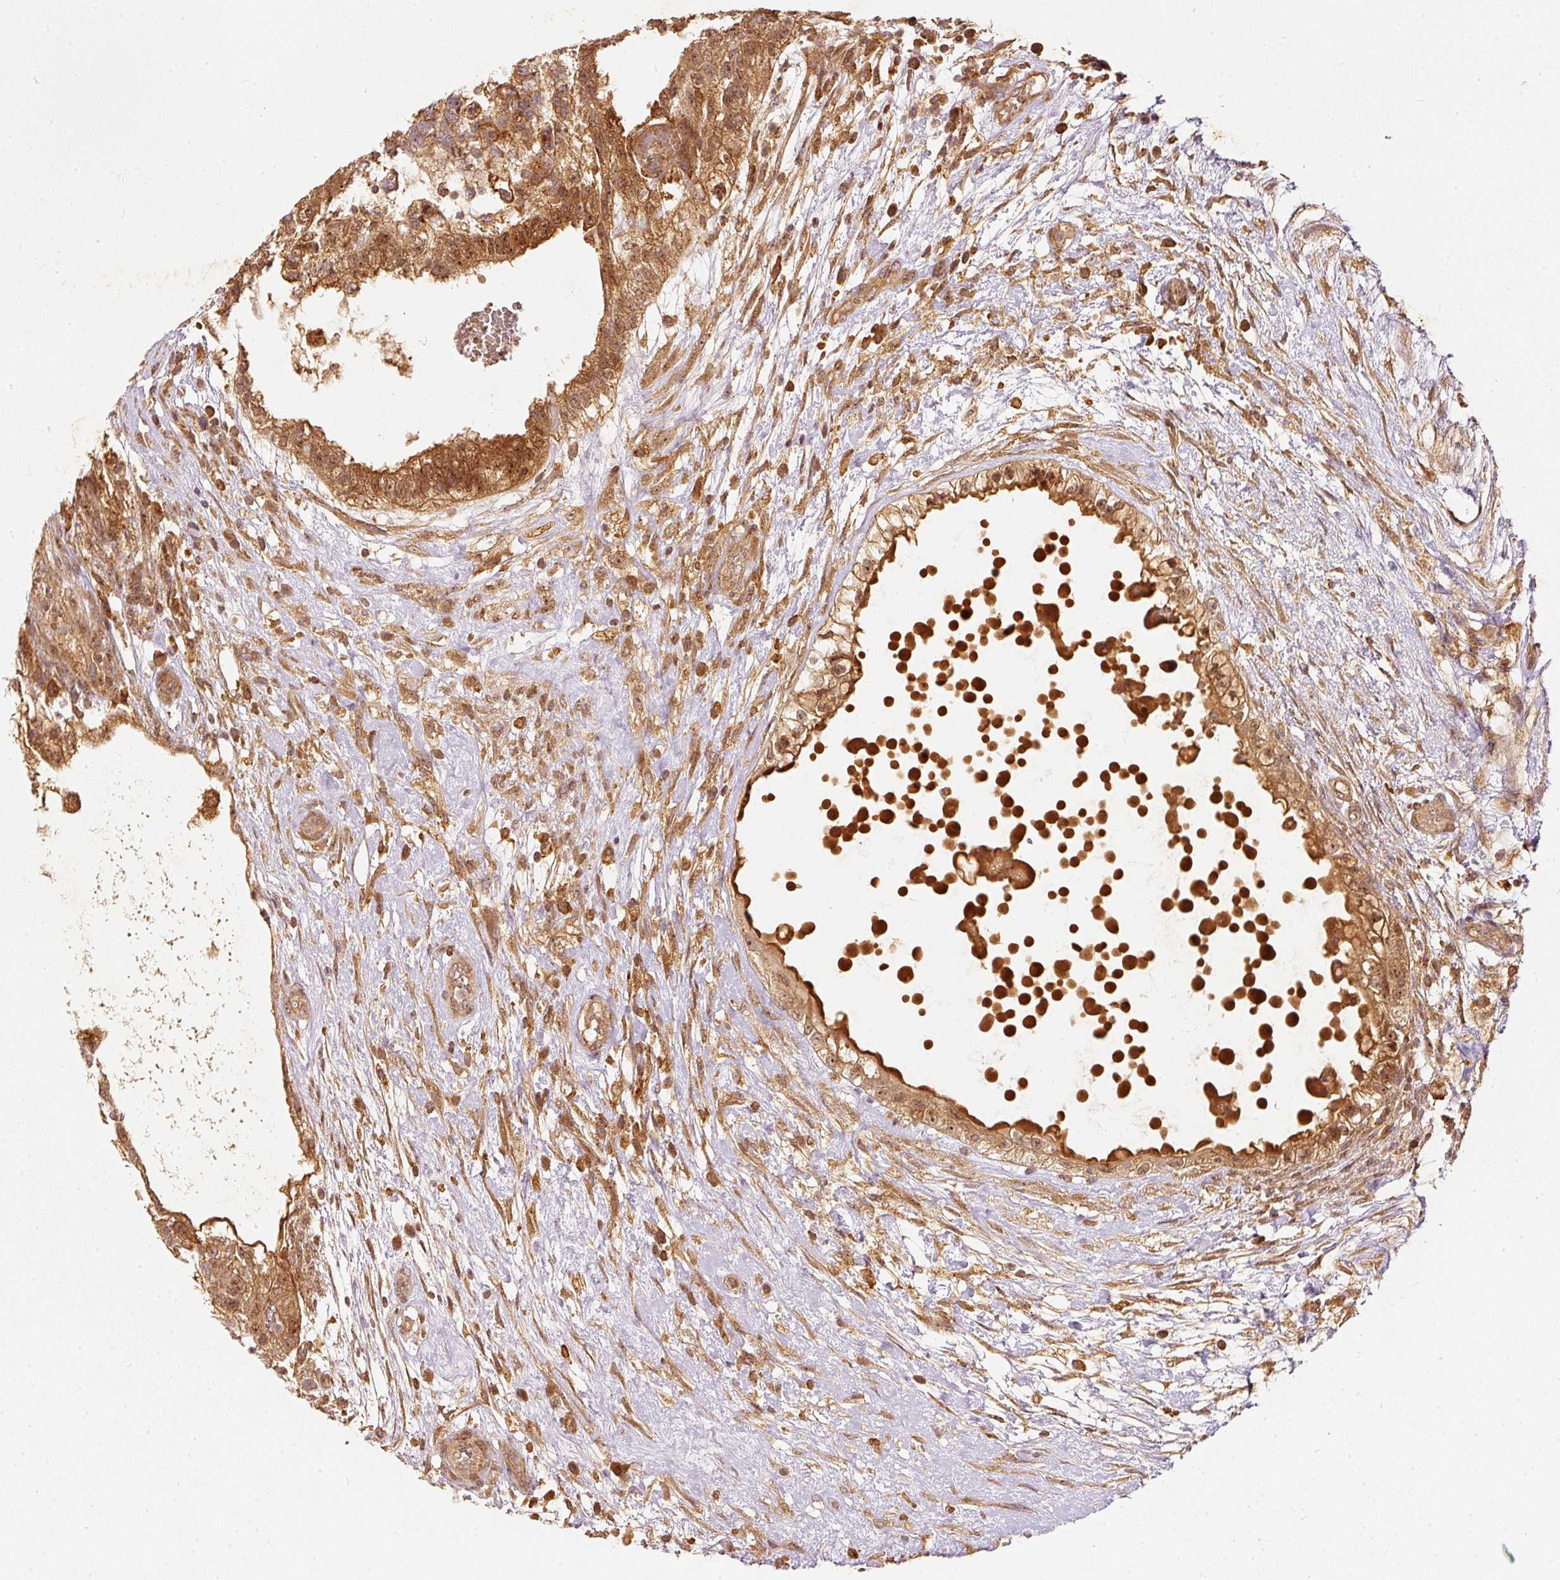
{"staining": {"intensity": "moderate", "quantity": ">75%", "location": "cytoplasmic/membranous,nuclear"}, "tissue": "testis cancer", "cell_type": "Tumor cells", "image_type": "cancer", "snomed": [{"axis": "morphology", "description": "Normal tissue, NOS"}, {"axis": "morphology", "description": "Carcinoma, Embryonal, NOS"}, {"axis": "topography", "description": "Testis"}], "caption": "Immunohistochemistry histopathology image of neoplastic tissue: embryonal carcinoma (testis) stained using immunohistochemistry demonstrates medium levels of moderate protein expression localized specifically in the cytoplasmic/membranous and nuclear of tumor cells, appearing as a cytoplasmic/membranous and nuclear brown color.", "gene": "ZNF580", "patient": {"sex": "male", "age": 32}}